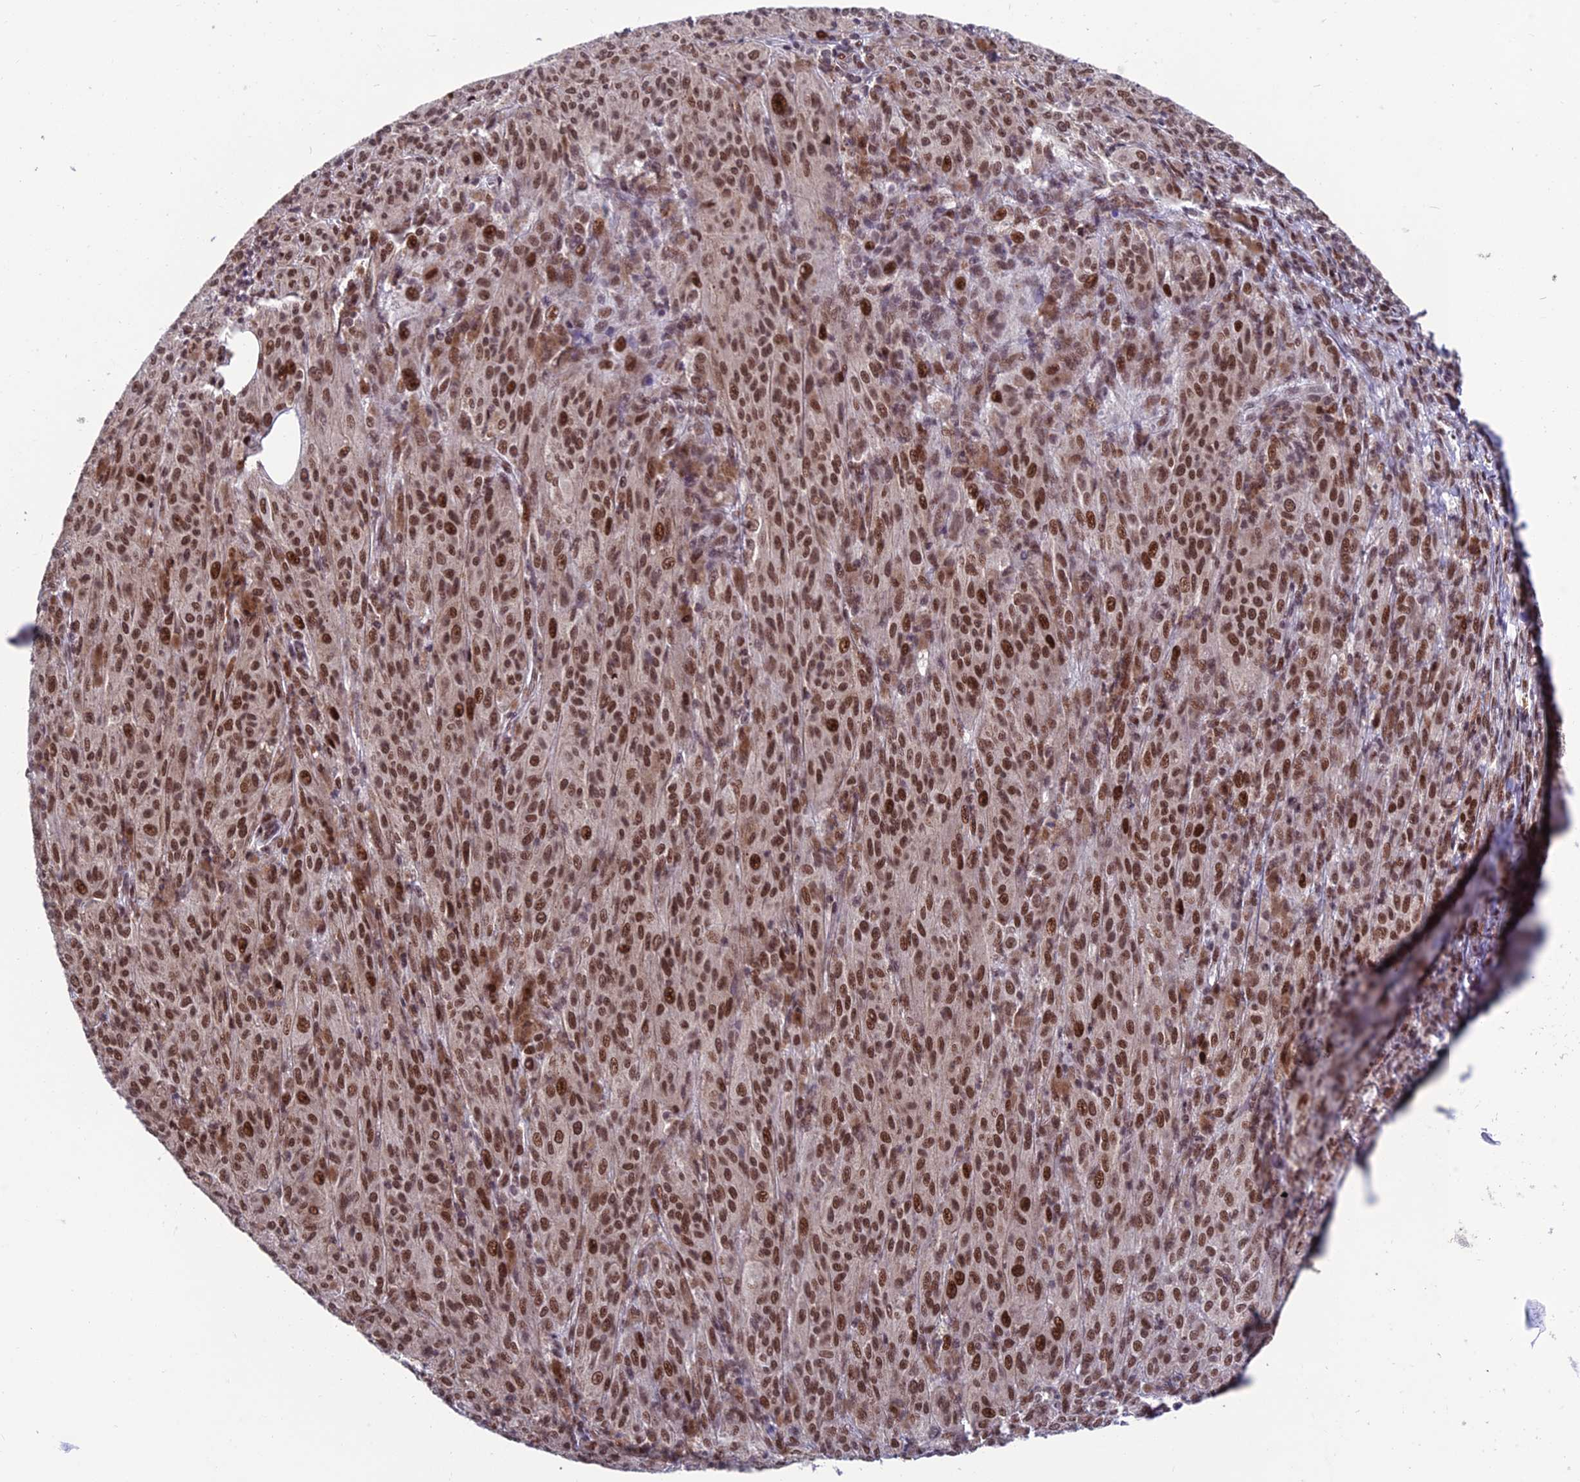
{"staining": {"intensity": "moderate", "quantity": ">75%", "location": "nuclear"}, "tissue": "melanoma", "cell_type": "Tumor cells", "image_type": "cancer", "snomed": [{"axis": "morphology", "description": "Malignant melanoma, NOS"}, {"axis": "topography", "description": "Skin"}], "caption": "Human melanoma stained for a protein (brown) displays moderate nuclear positive expression in about >75% of tumor cells.", "gene": "KIAA1191", "patient": {"sex": "female", "age": 52}}